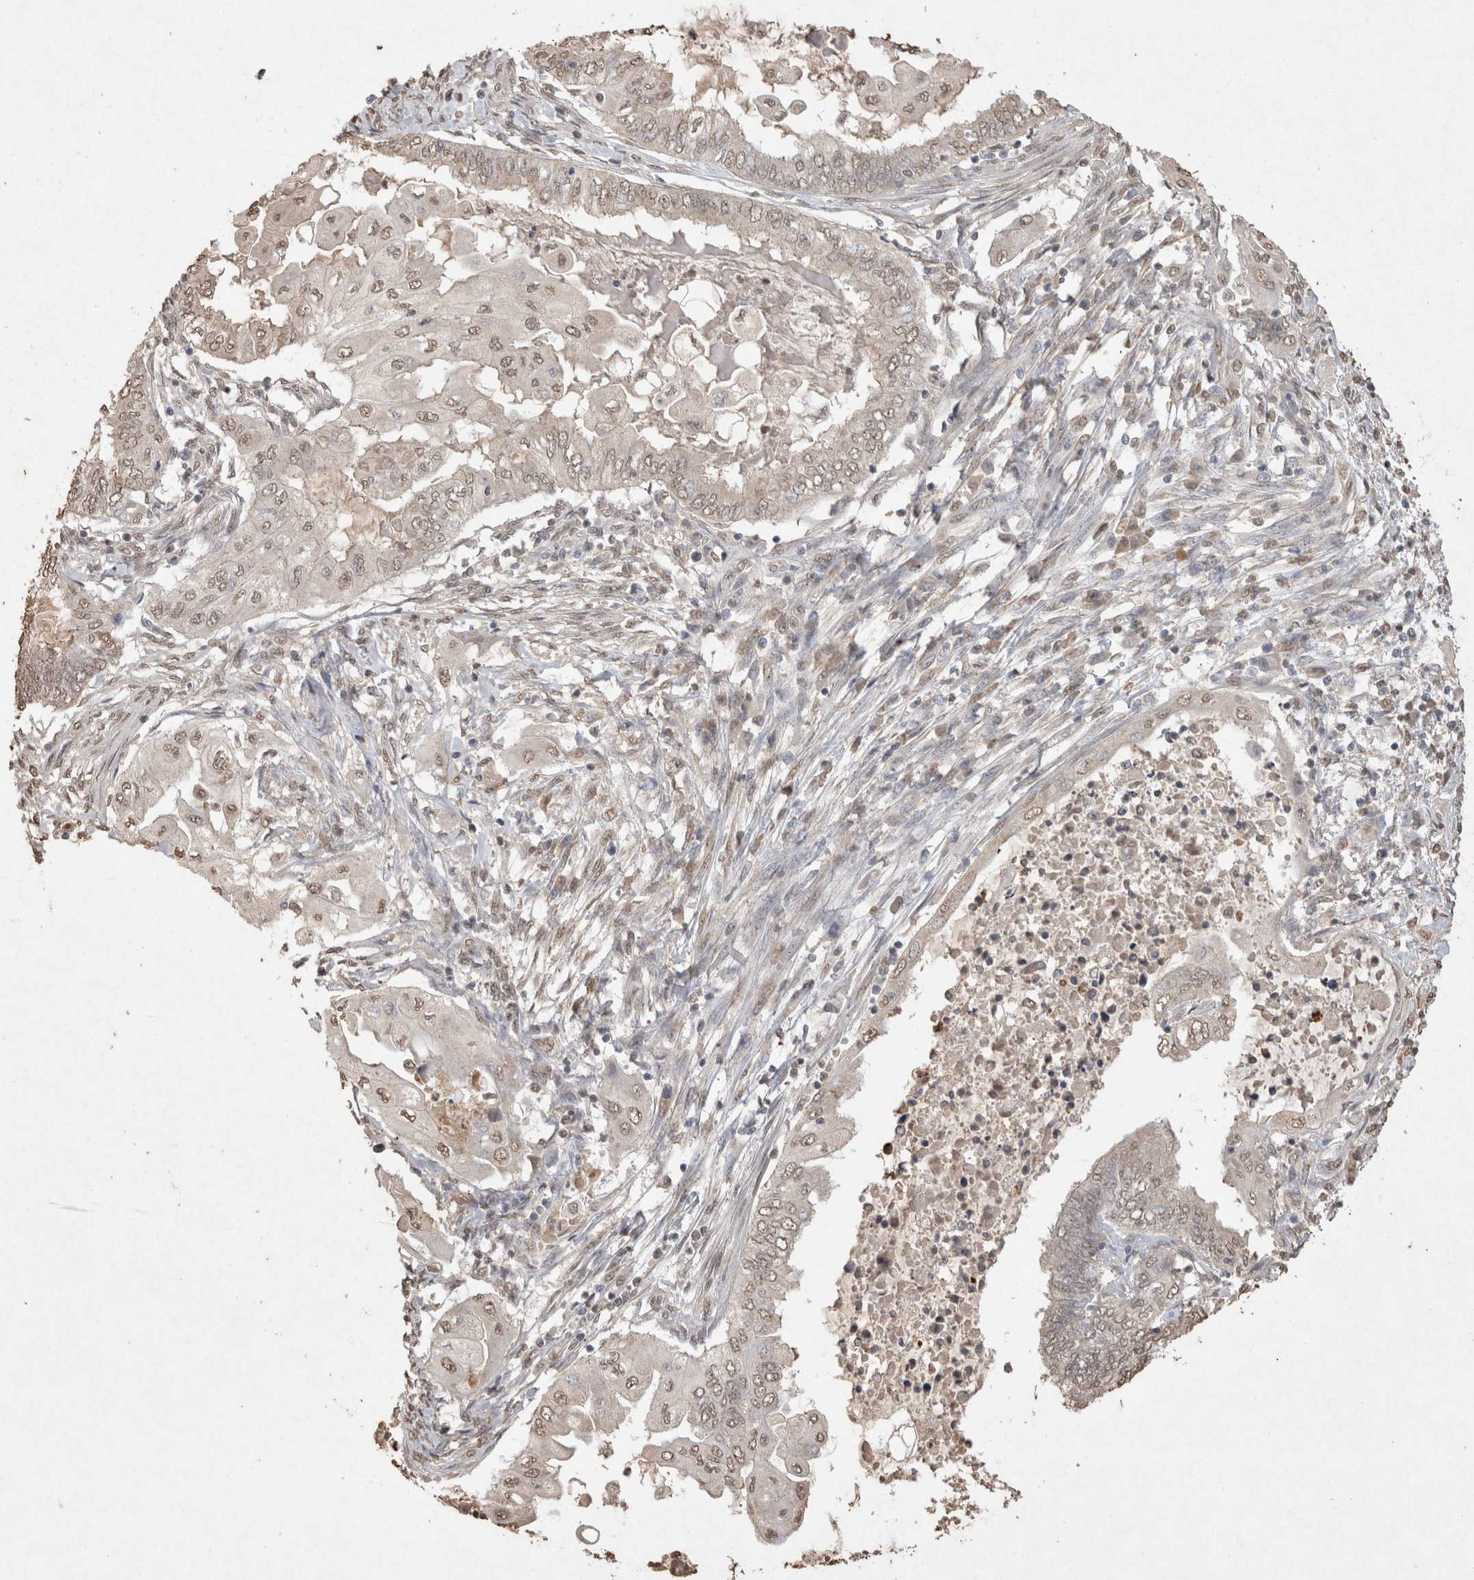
{"staining": {"intensity": "weak", "quantity": "25%-75%", "location": "cytoplasmic/membranous,nuclear"}, "tissue": "endometrial cancer", "cell_type": "Tumor cells", "image_type": "cancer", "snomed": [{"axis": "morphology", "description": "Adenocarcinoma, NOS"}, {"axis": "topography", "description": "Uterus"}, {"axis": "topography", "description": "Endometrium"}], "caption": "Human endometrial adenocarcinoma stained with a brown dye shows weak cytoplasmic/membranous and nuclear positive positivity in approximately 25%-75% of tumor cells.", "gene": "MLX", "patient": {"sex": "female", "age": 70}}